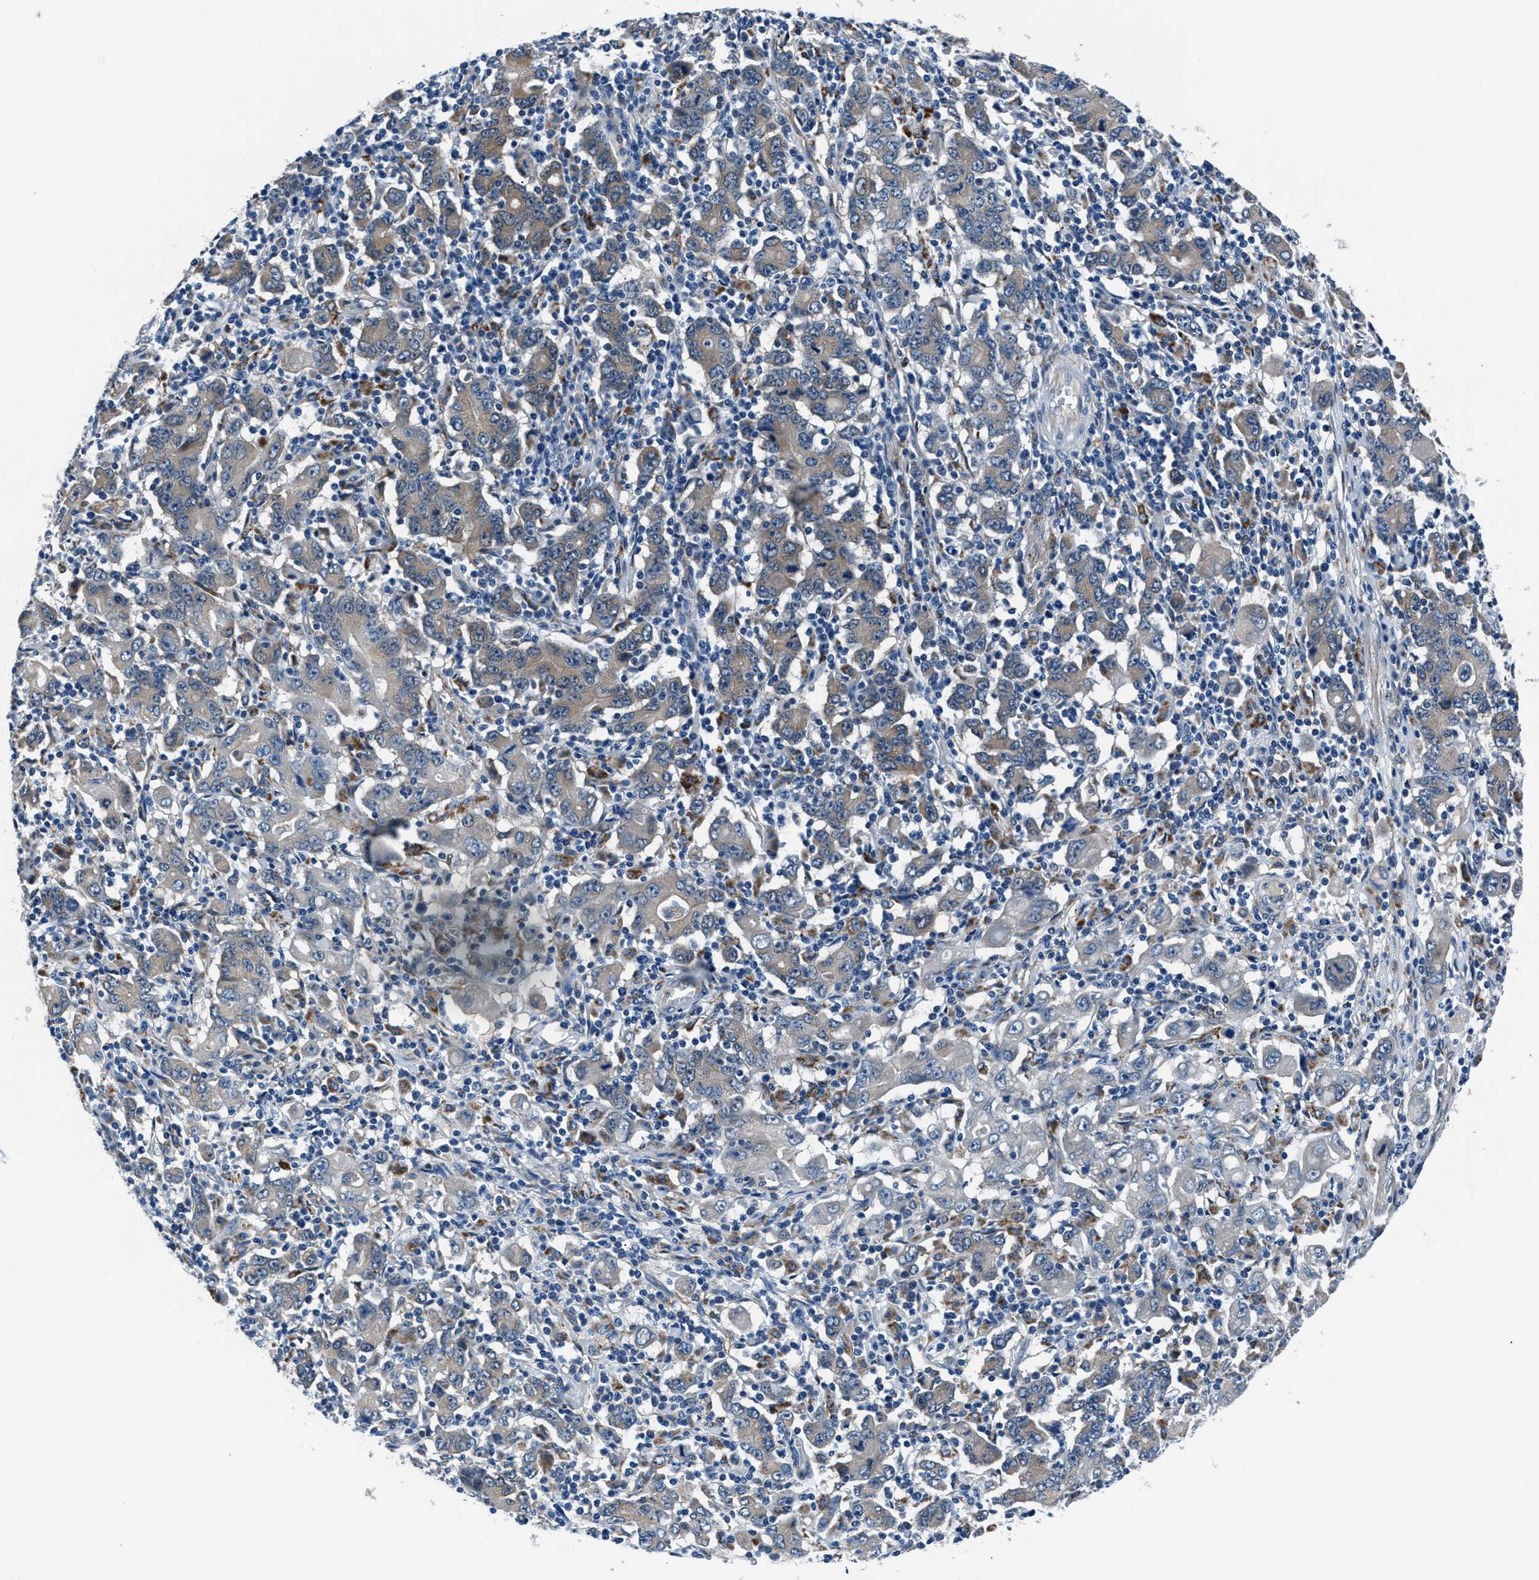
{"staining": {"intensity": "weak", "quantity": ">75%", "location": "cytoplasmic/membranous"}, "tissue": "stomach cancer", "cell_type": "Tumor cells", "image_type": "cancer", "snomed": [{"axis": "morphology", "description": "Adenocarcinoma, NOS"}, {"axis": "topography", "description": "Stomach, upper"}], "caption": "An immunohistochemistry (IHC) micrograph of tumor tissue is shown. Protein staining in brown labels weak cytoplasmic/membranous positivity in stomach adenocarcinoma within tumor cells.", "gene": "PRTFDC1", "patient": {"sex": "male", "age": 69}}